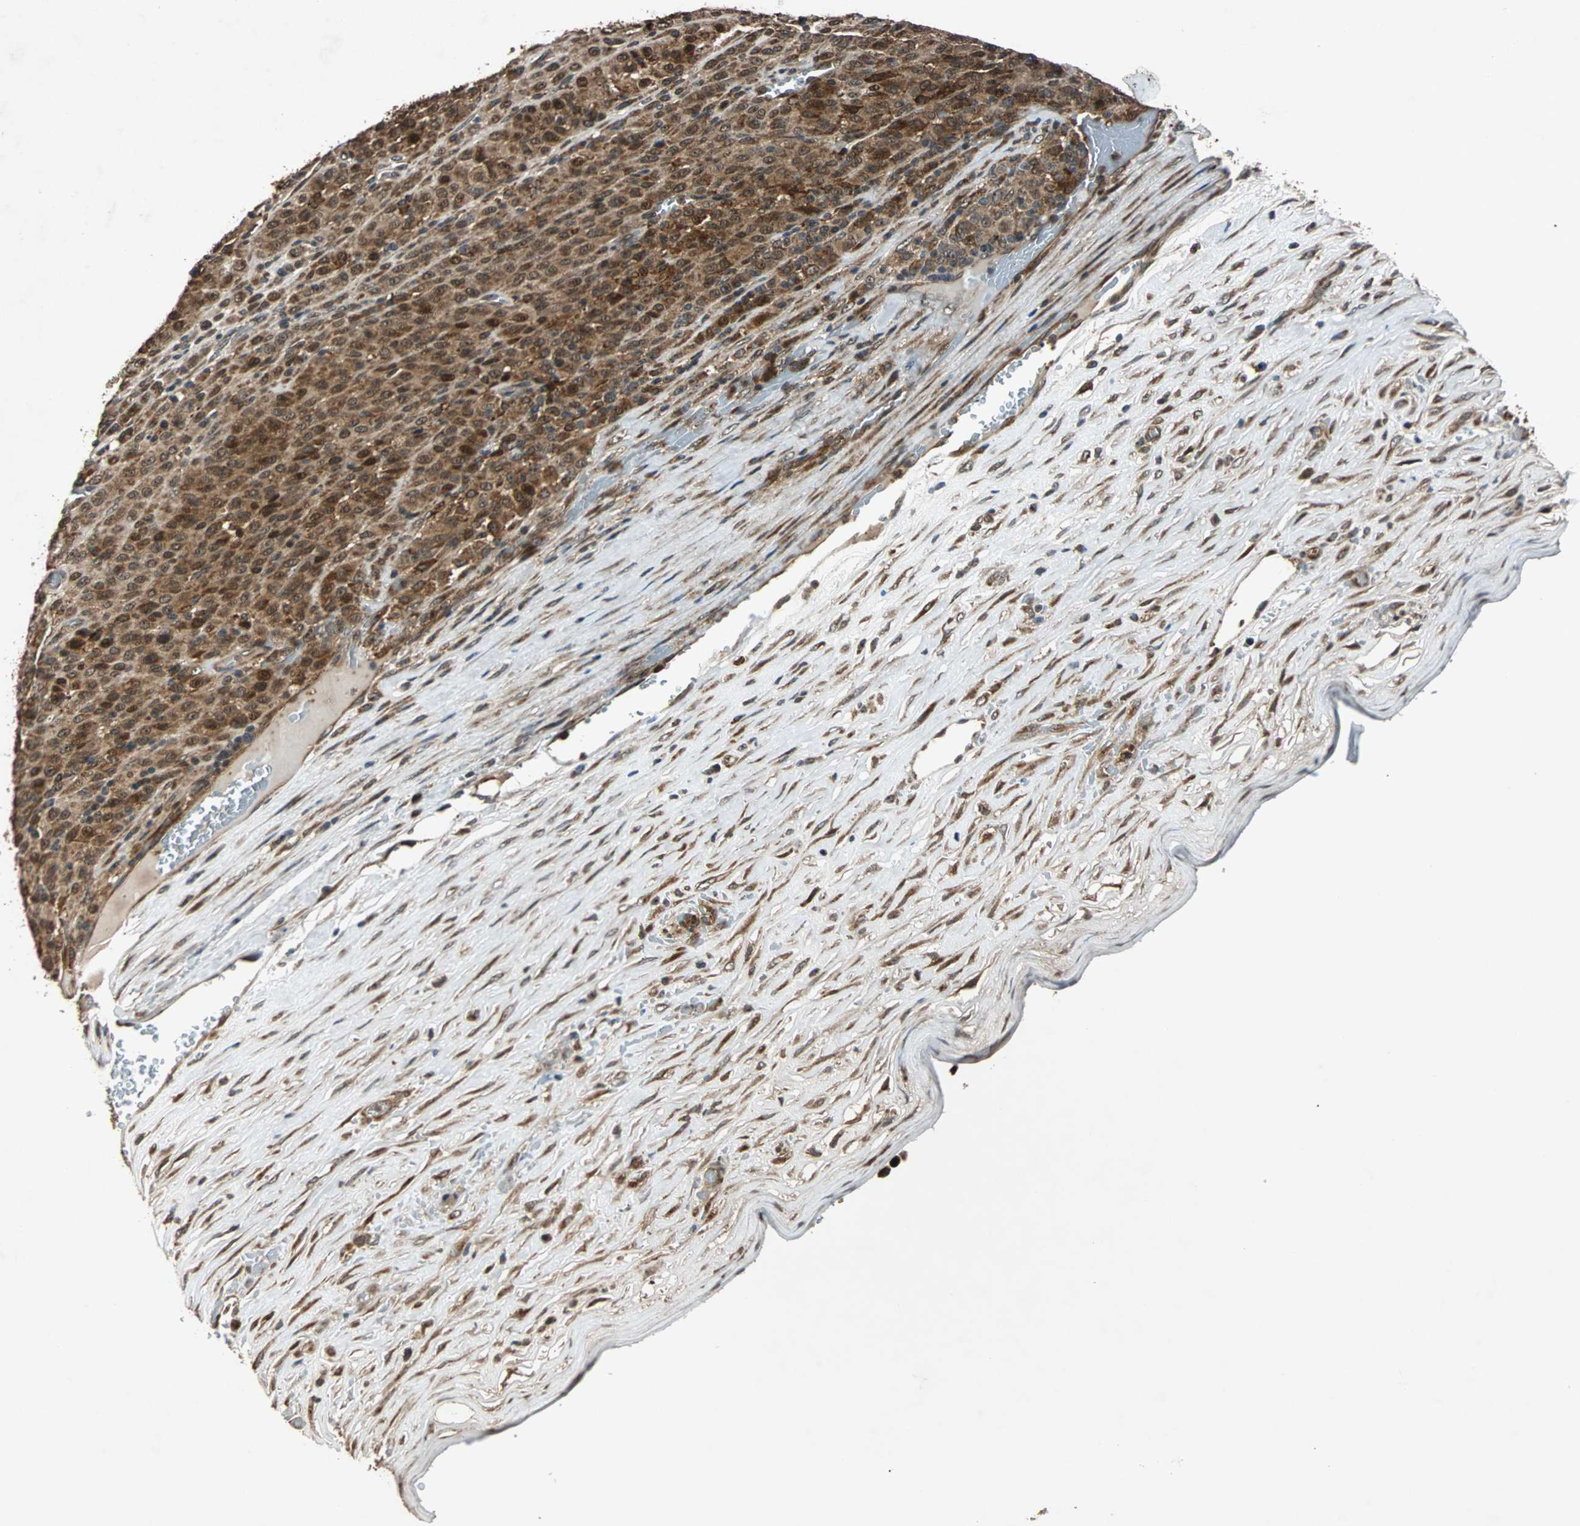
{"staining": {"intensity": "strong", "quantity": ">75%", "location": "cytoplasmic/membranous,nuclear"}, "tissue": "melanoma", "cell_type": "Tumor cells", "image_type": "cancer", "snomed": [{"axis": "morphology", "description": "Malignant melanoma, Metastatic site"}, {"axis": "topography", "description": "Pancreas"}], "caption": "Immunohistochemistry micrograph of neoplastic tissue: human malignant melanoma (metastatic site) stained using immunohistochemistry exhibits high levels of strong protein expression localized specifically in the cytoplasmic/membranous and nuclear of tumor cells, appearing as a cytoplasmic/membranous and nuclear brown color.", "gene": "USP31", "patient": {"sex": "female", "age": 30}}